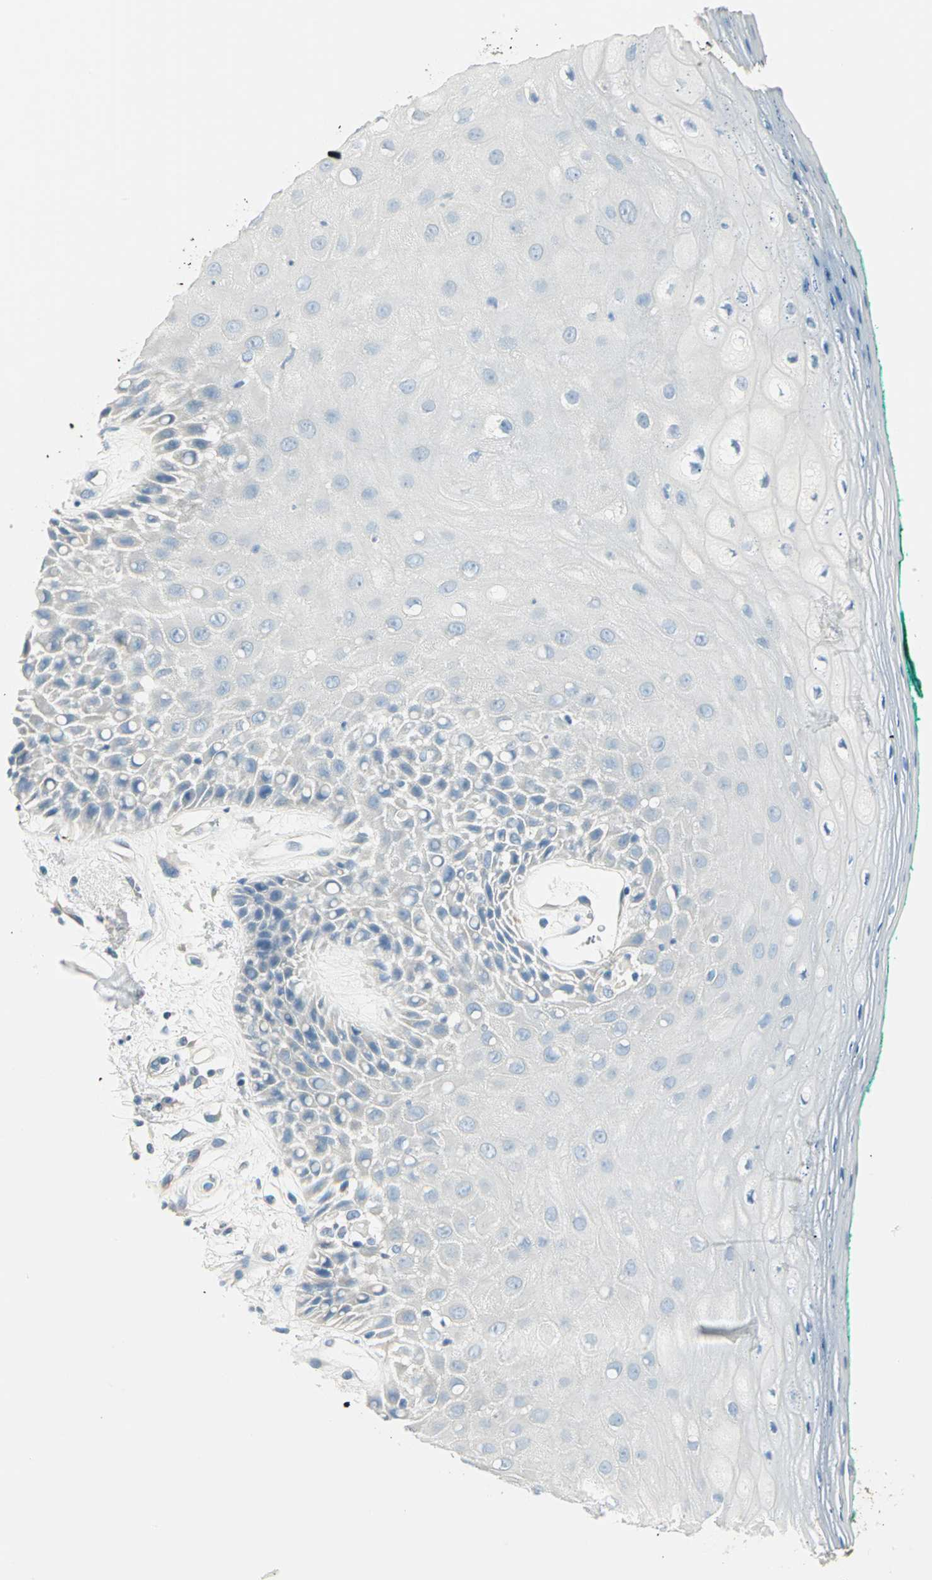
{"staining": {"intensity": "negative", "quantity": "none", "location": "none"}, "tissue": "oral mucosa", "cell_type": "Squamous epithelial cells", "image_type": "normal", "snomed": [{"axis": "morphology", "description": "Normal tissue, NOS"}, {"axis": "morphology", "description": "Squamous cell carcinoma, NOS"}, {"axis": "topography", "description": "Skeletal muscle"}, {"axis": "topography", "description": "Oral tissue"}, {"axis": "topography", "description": "Head-Neck"}], "caption": "Immunohistochemistry (IHC) histopathology image of normal oral mucosa: human oral mucosa stained with DAB demonstrates no significant protein expression in squamous epithelial cells. (DAB (3,3'-diaminobenzidine) immunohistochemistry with hematoxylin counter stain).", "gene": "UCHL1", "patient": {"sex": "female", "age": 84}}